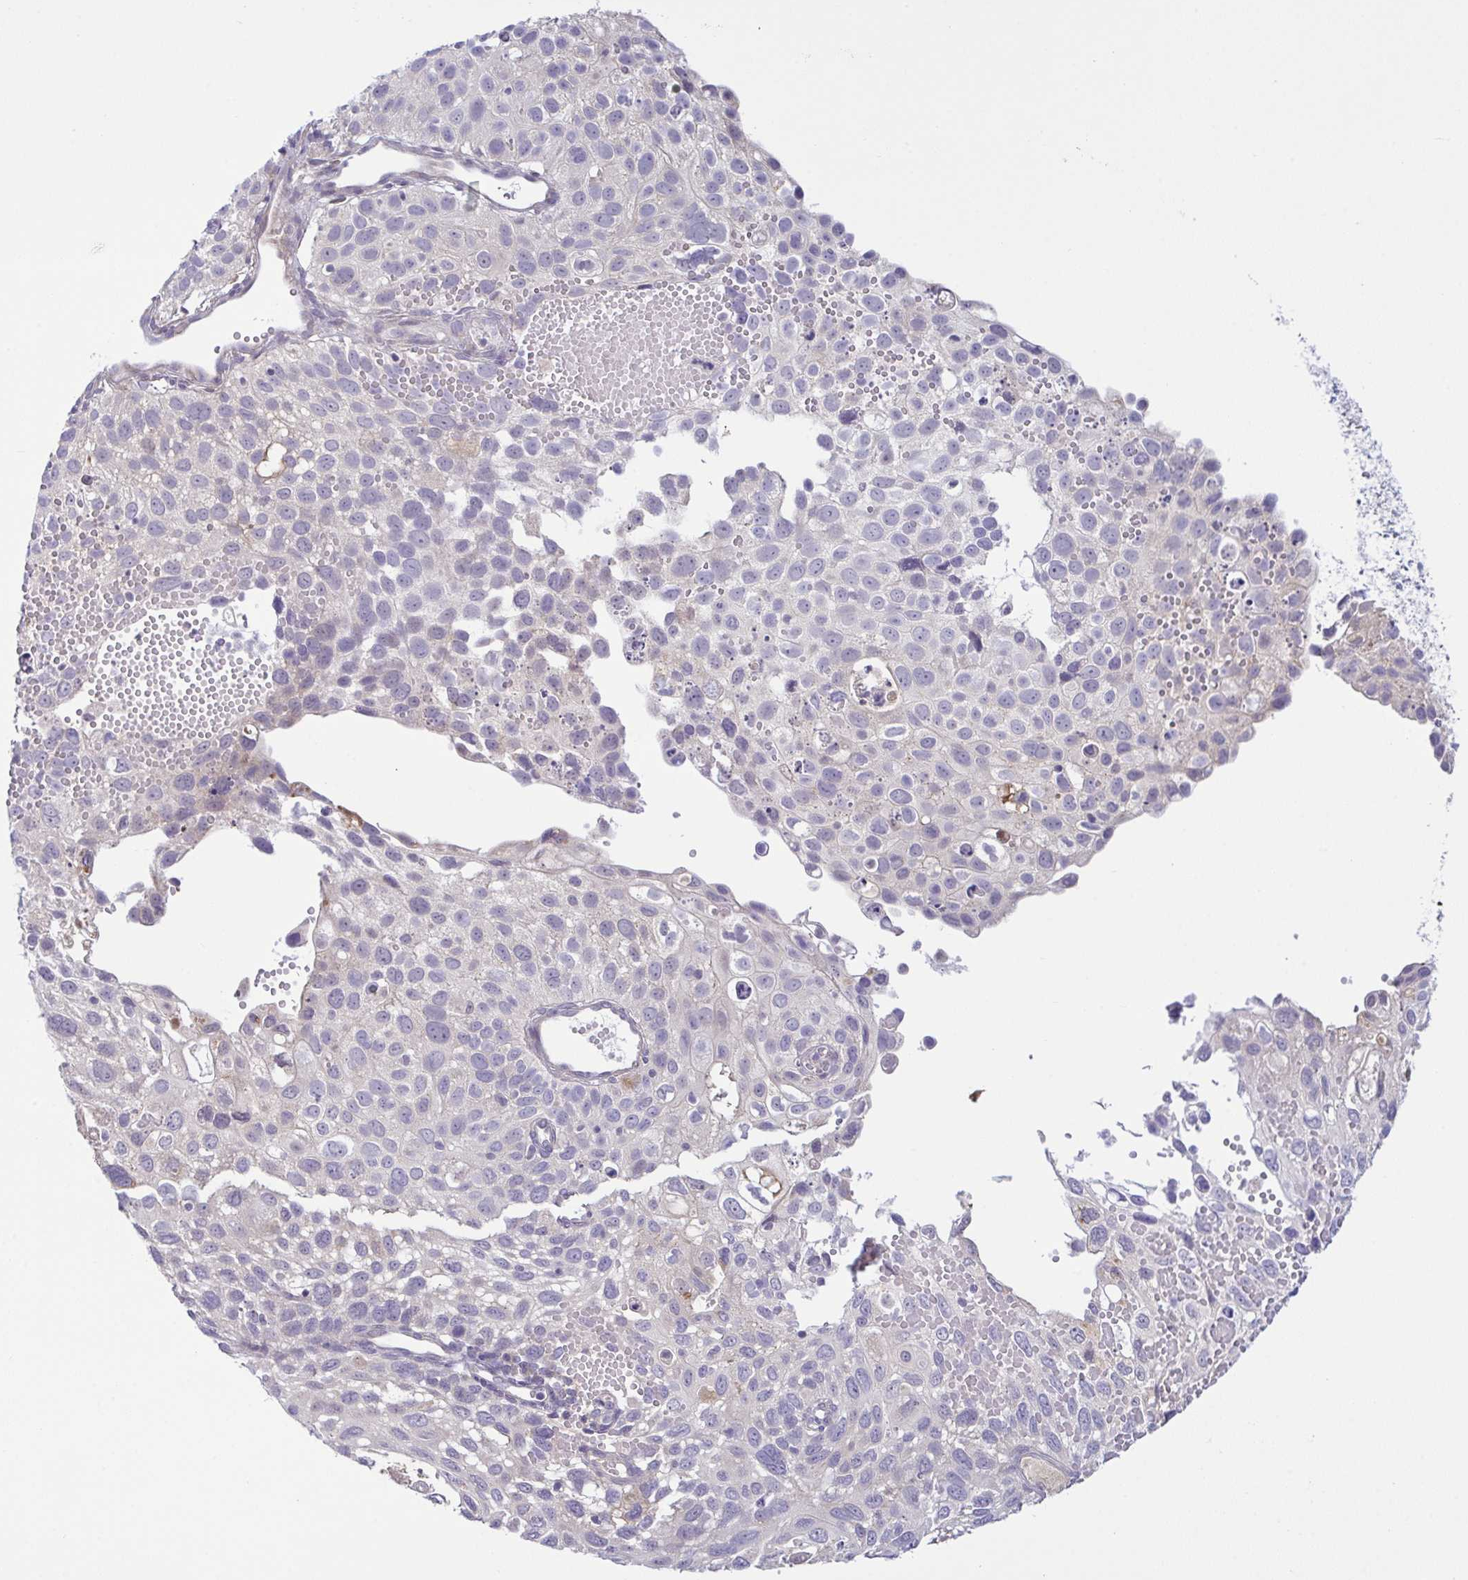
{"staining": {"intensity": "negative", "quantity": "none", "location": "none"}, "tissue": "cervical cancer", "cell_type": "Tumor cells", "image_type": "cancer", "snomed": [{"axis": "morphology", "description": "Squamous cell carcinoma, NOS"}, {"axis": "topography", "description": "Cervix"}], "caption": "Tumor cells show no significant protein positivity in cervical cancer.", "gene": "SYNPO2L", "patient": {"sex": "female", "age": 70}}